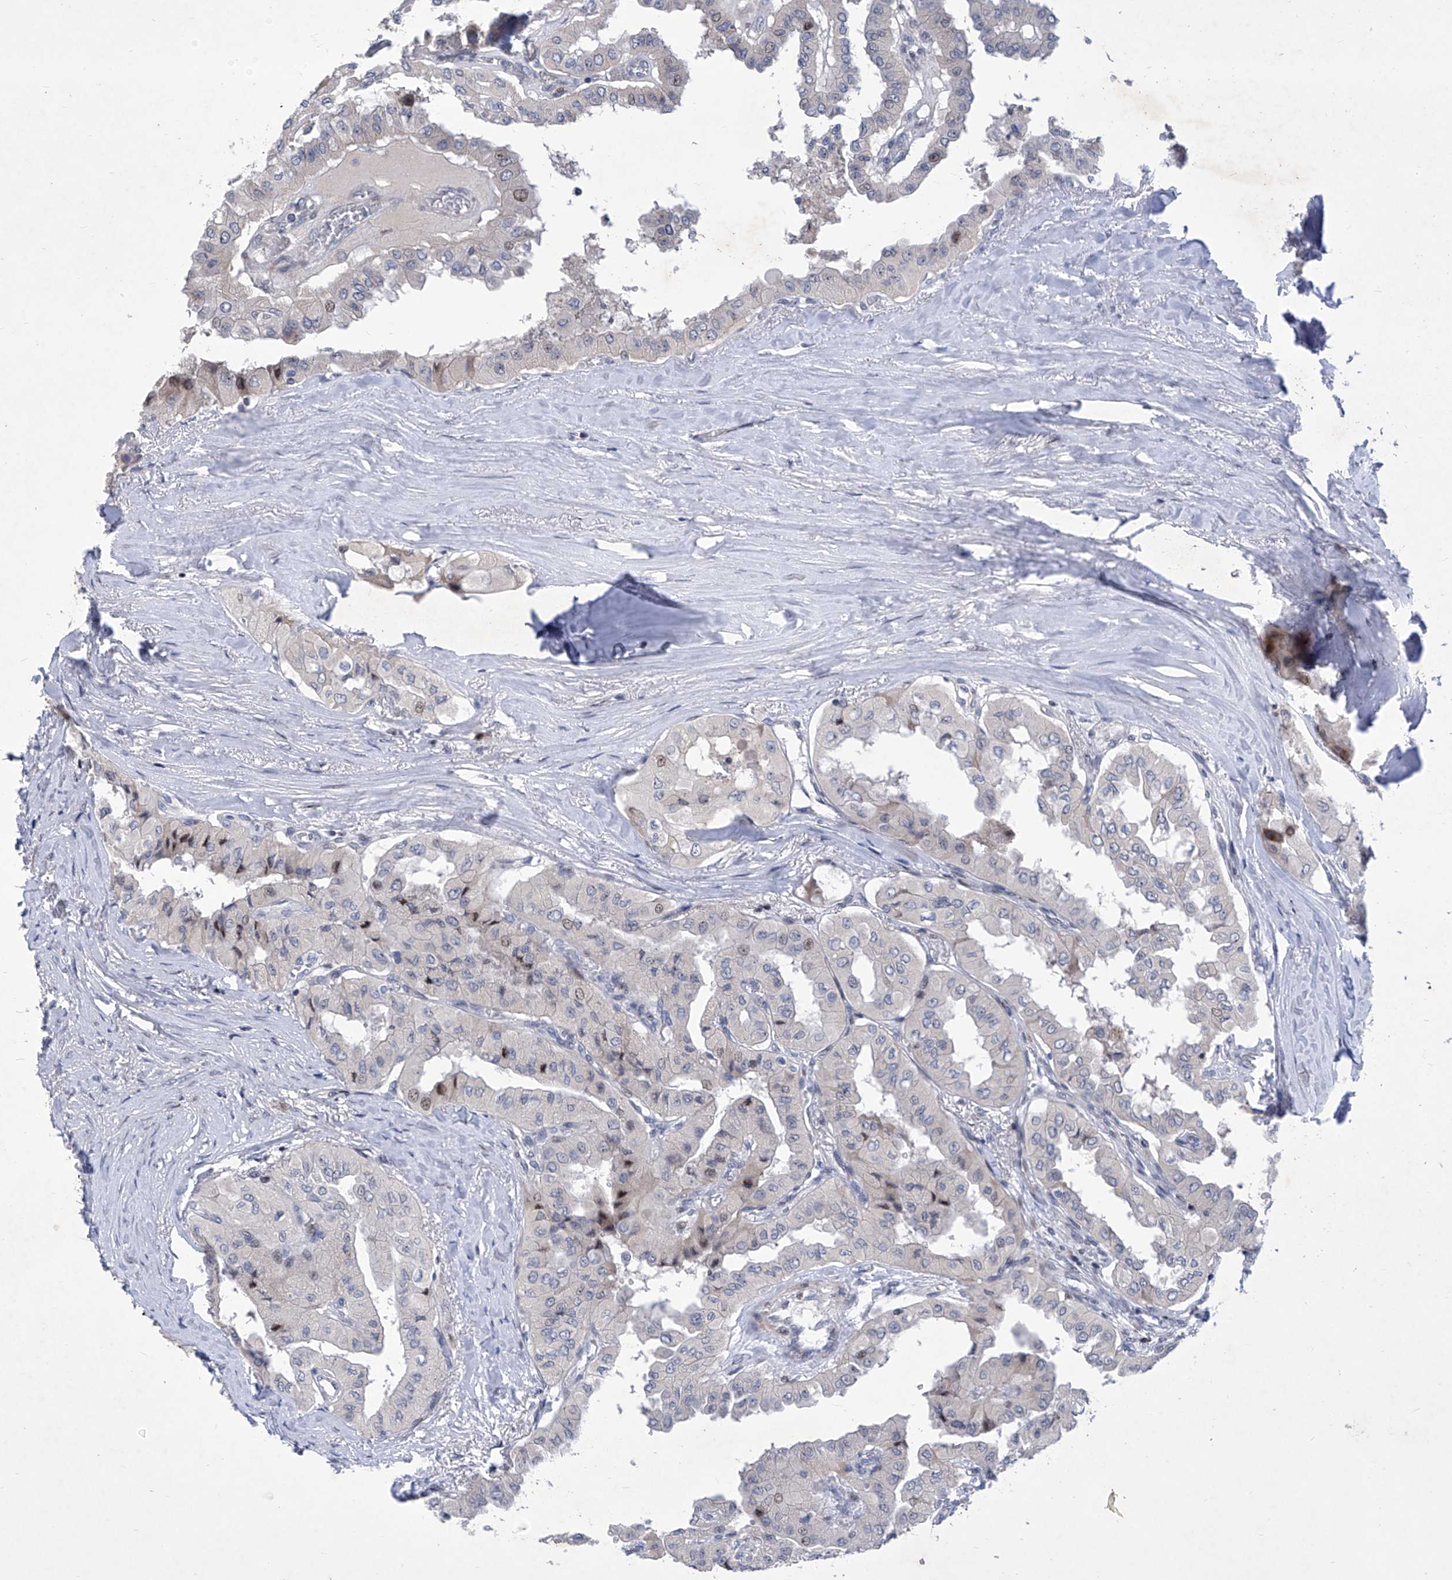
{"staining": {"intensity": "weak", "quantity": "<25%", "location": "nuclear"}, "tissue": "thyroid cancer", "cell_type": "Tumor cells", "image_type": "cancer", "snomed": [{"axis": "morphology", "description": "Papillary adenocarcinoma, NOS"}, {"axis": "topography", "description": "Thyroid gland"}], "caption": "This is a photomicrograph of immunohistochemistry staining of thyroid cancer (papillary adenocarcinoma), which shows no expression in tumor cells.", "gene": "NUFIP1", "patient": {"sex": "female", "age": 59}}